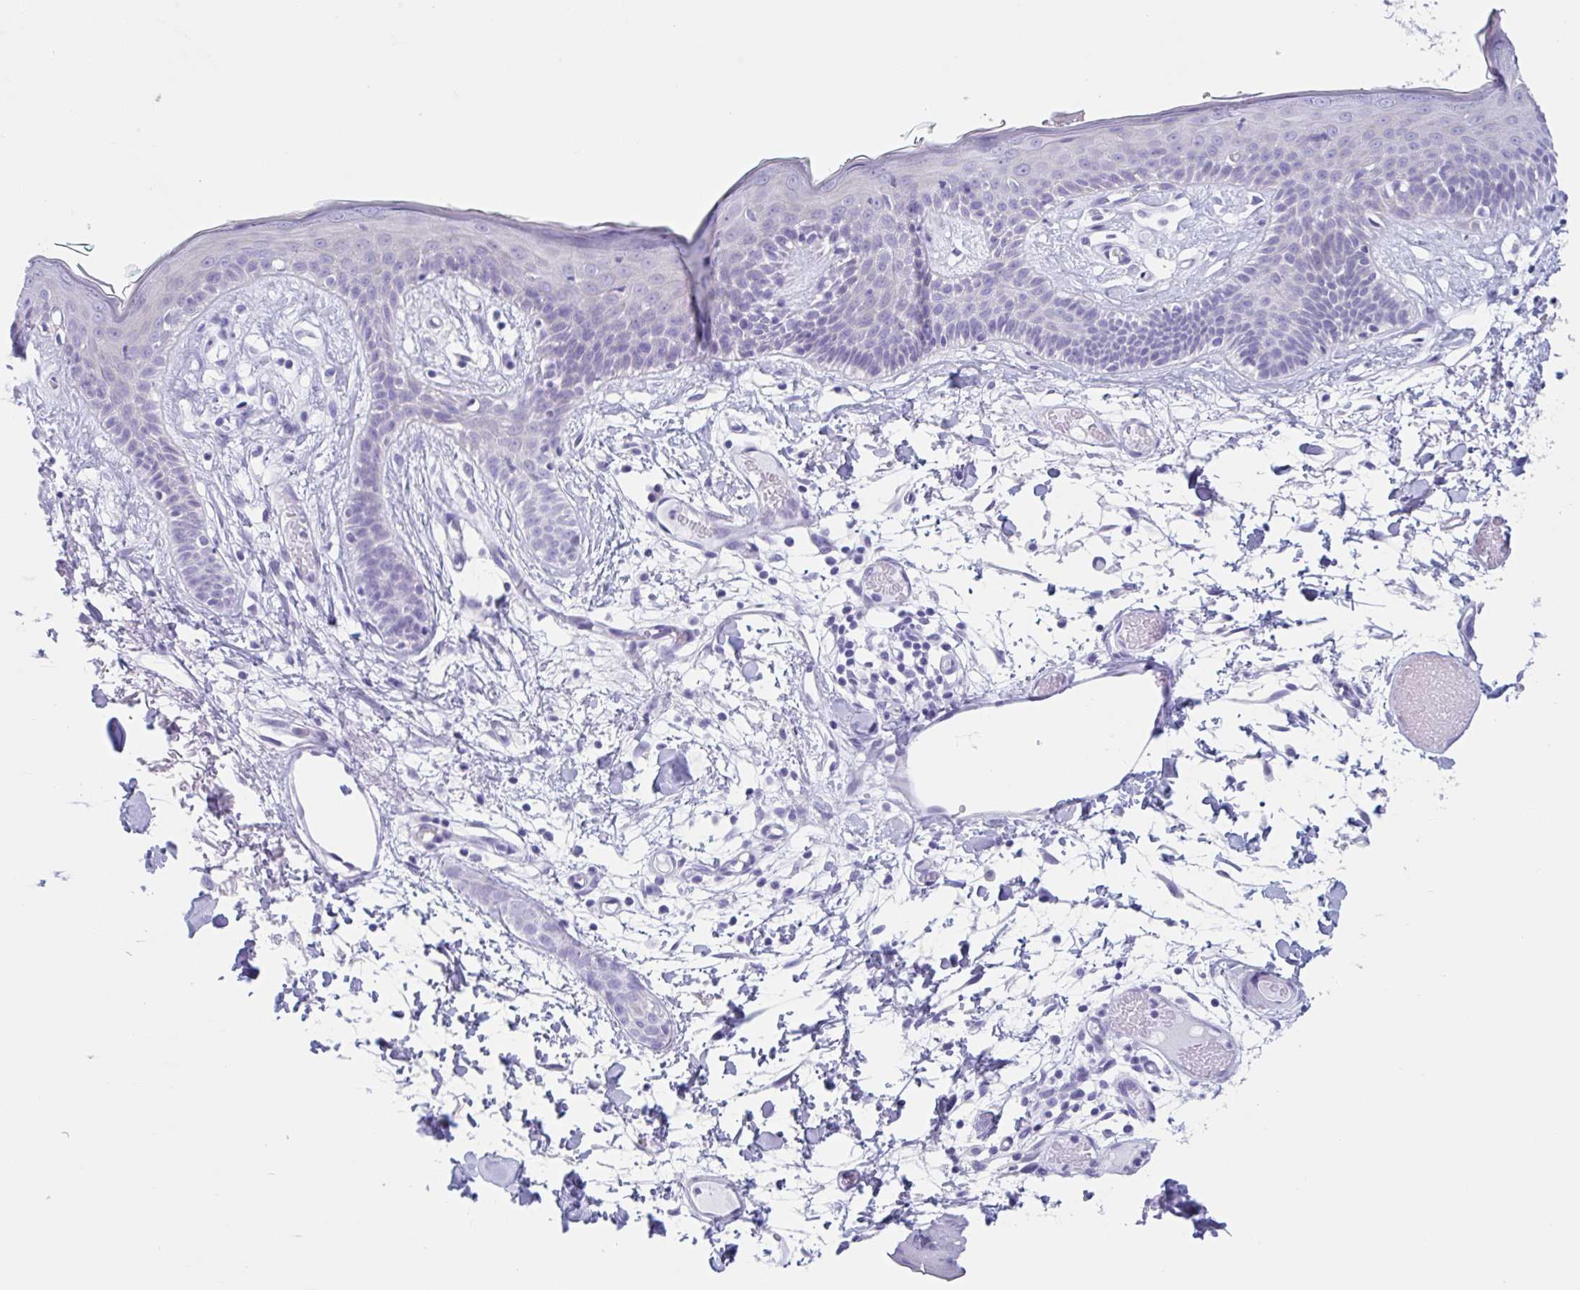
{"staining": {"intensity": "negative", "quantity": "none", "location": "none"}, "tissue": "skin", "cell_type": "Fibroblasts", "image_type": "normal", "snomed": [{"axis": "morphology", "description": "Normal tissue, NOS"}, {"axis": "topography", "description": "Skin"}], "caption": "DAB (3,3'-diaminobenzidine) immunohistochemical staining of unremarkable human skin shows no significant staining in fibroblasts.", "gene": "CPTP", "patient": {"sex": "male", "age": 79}}